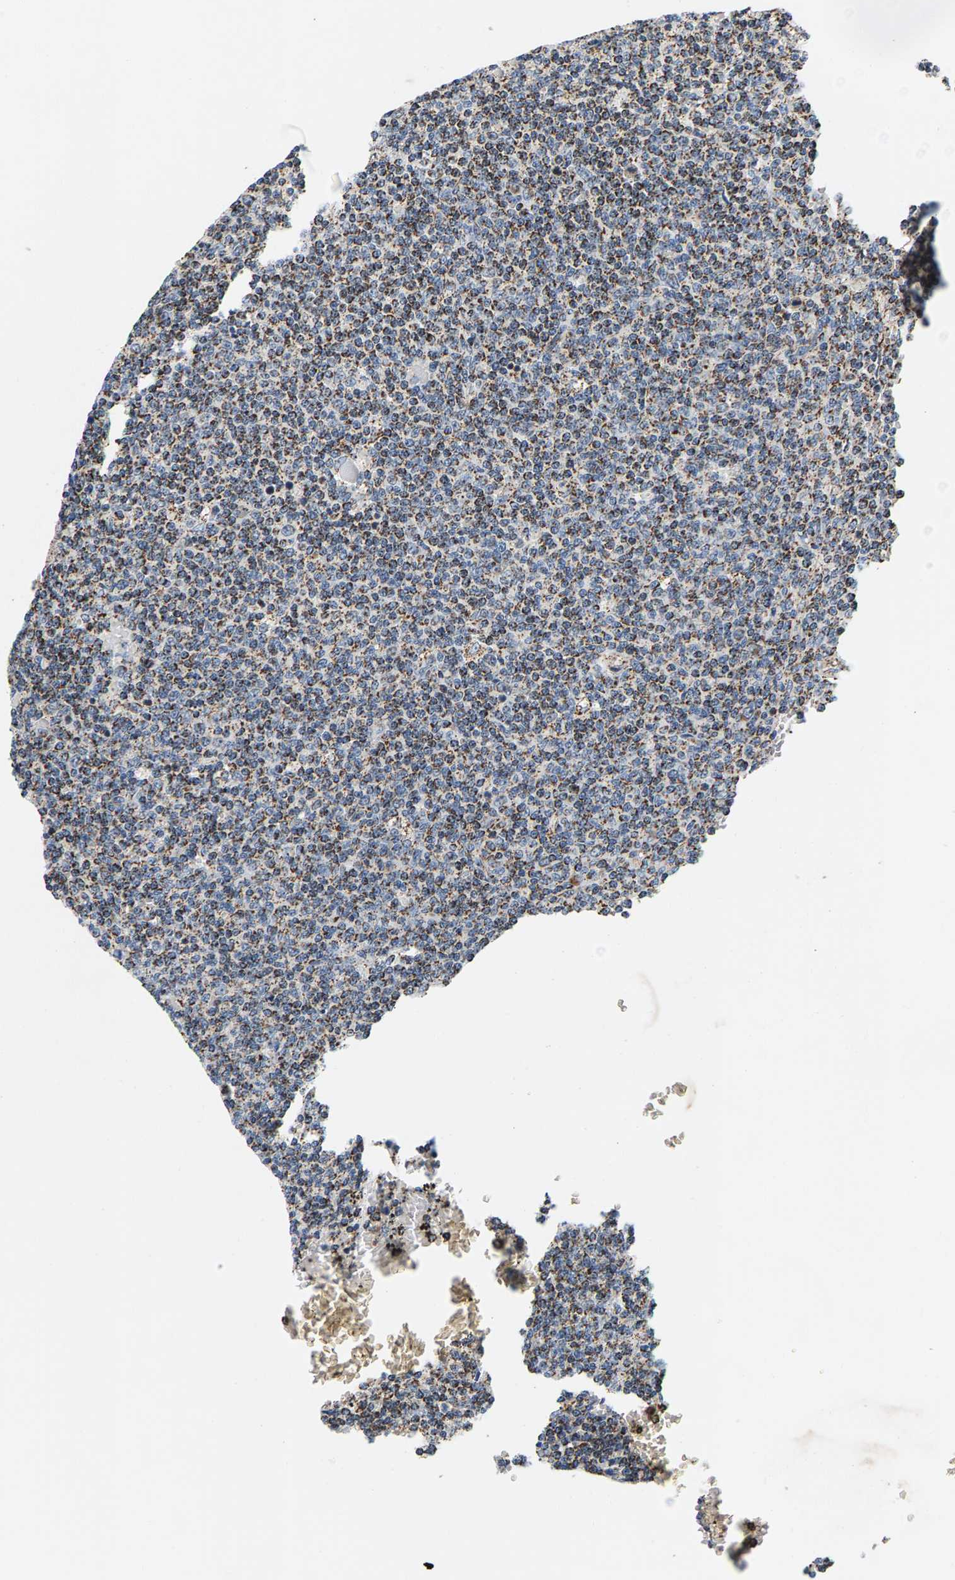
{"staining": {"intensity": "moderate", "quantity": ">75%", "location": "cytoplasmic/membranous"}, "tissue": "lymphoma", "cell_type": "Tumor cells", "image_type": "cancer", "snomed": [{"axis": "morphology", "description": "Malignant lymphoma, non-Hodgkin's type, Low grade"}, {"axis": "topography", "description": "Spleen"}], "caption": "High-power microscopy captured an immunohistochemistry photomicrograph of lymphoma, revealing moderate cytoplasmic/membranous positivity in about >75% of tumor cells.", "gene": "PDE1A", "patient": {"sex": "female", "age": 50}}